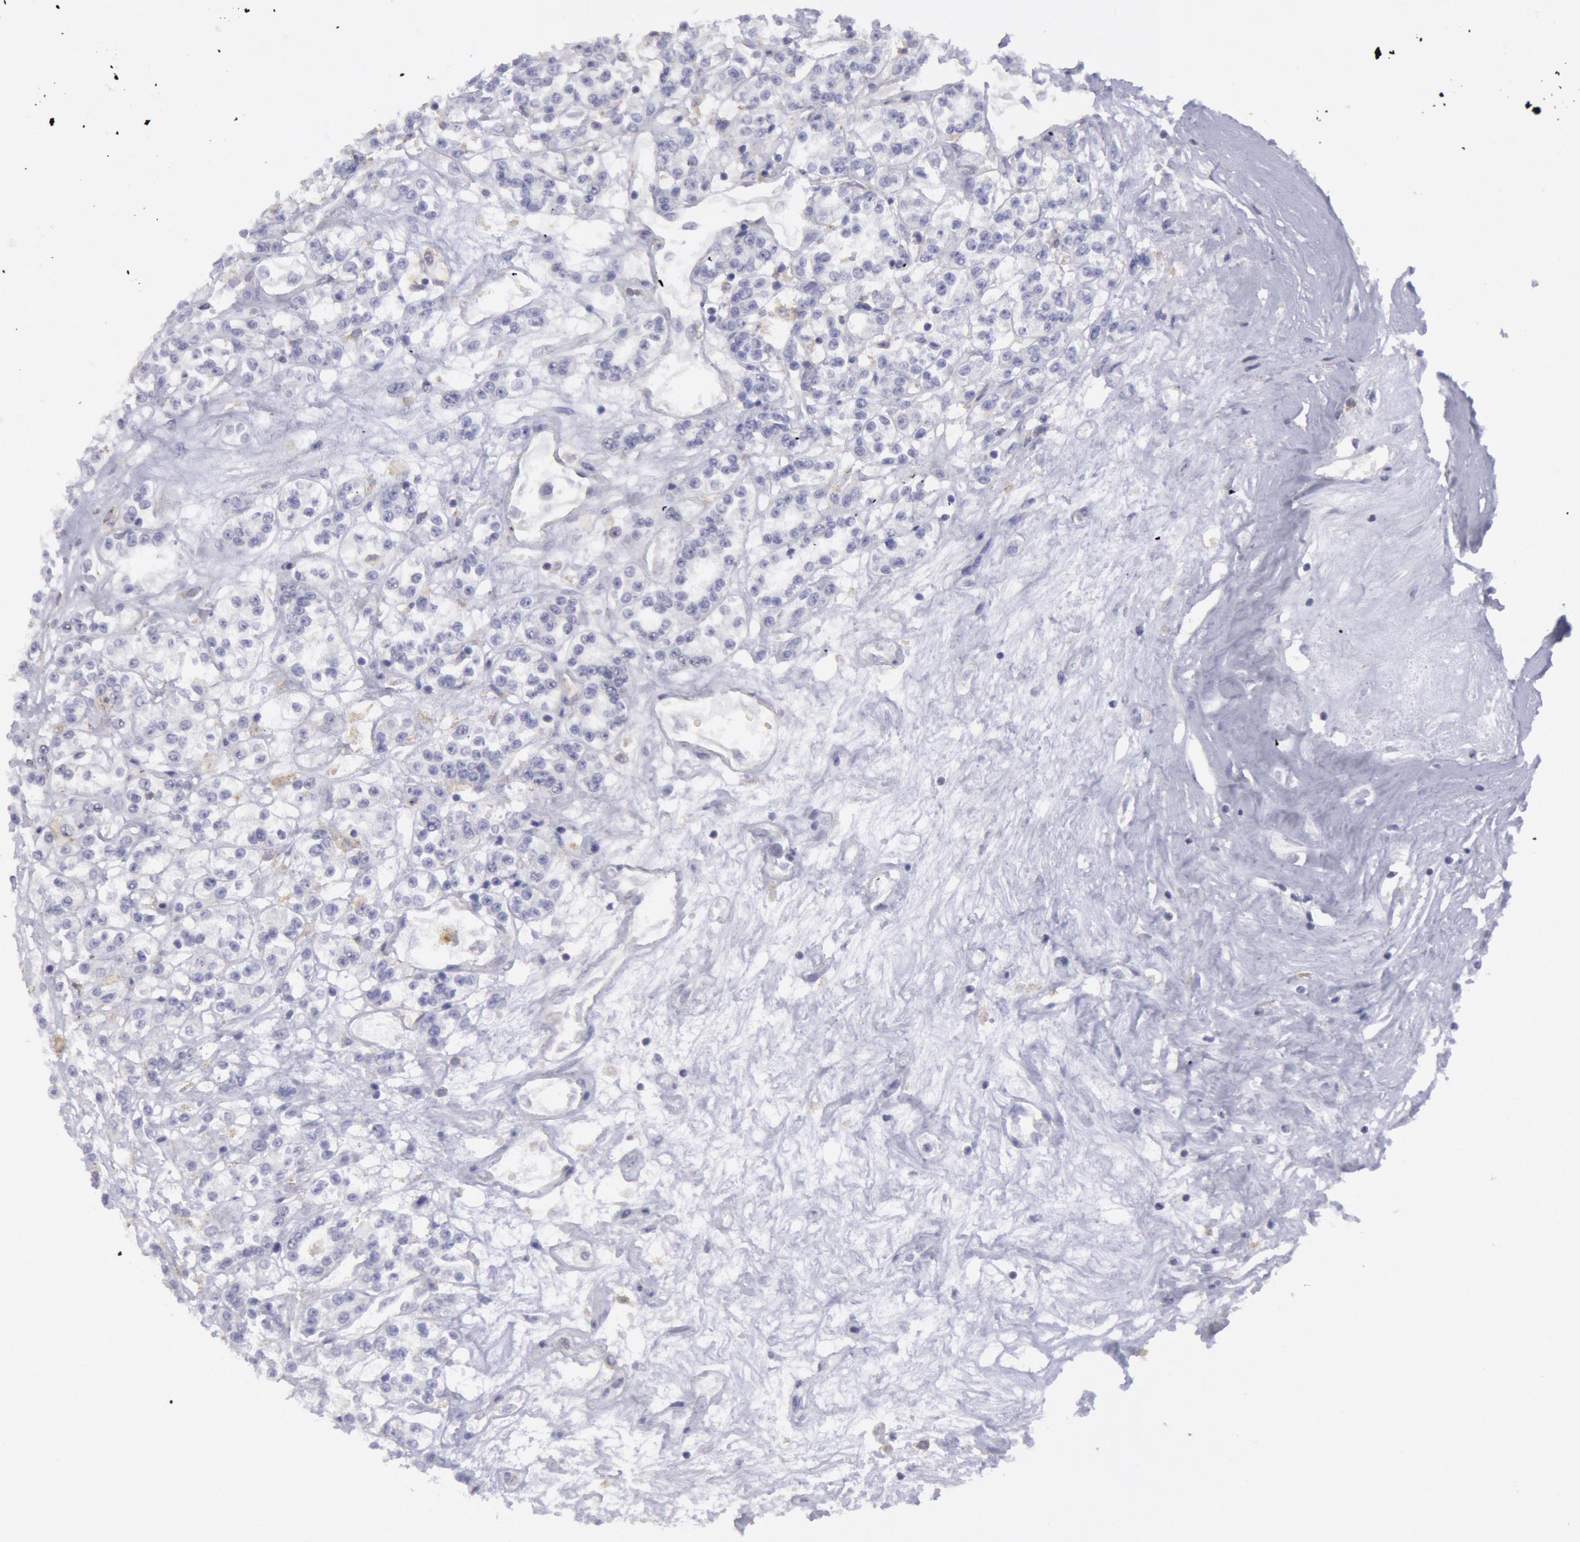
{"staining": {"intensity": "negative", "quantity": "none", "location": "none"}, "tissue": "renal cancer", "cell_type": "Tumor cells", "image_type": "cancer", "snomed": [{"axis": "morphology", "description": "Adenocarcinoma, NOS"}, {"axis": "topography", "description": "Kidney"}], "caption": "High magnification brightfield microscopy of renal cancer (adenocarcinoma) stained with DAB (3,3'-diaminobenzidine) (brown) and counterstained with hematoxylin (blue): tumor cells show no significant expression.", "gene": "MYH7", "patient": {"sex": "female", "age": 76}}